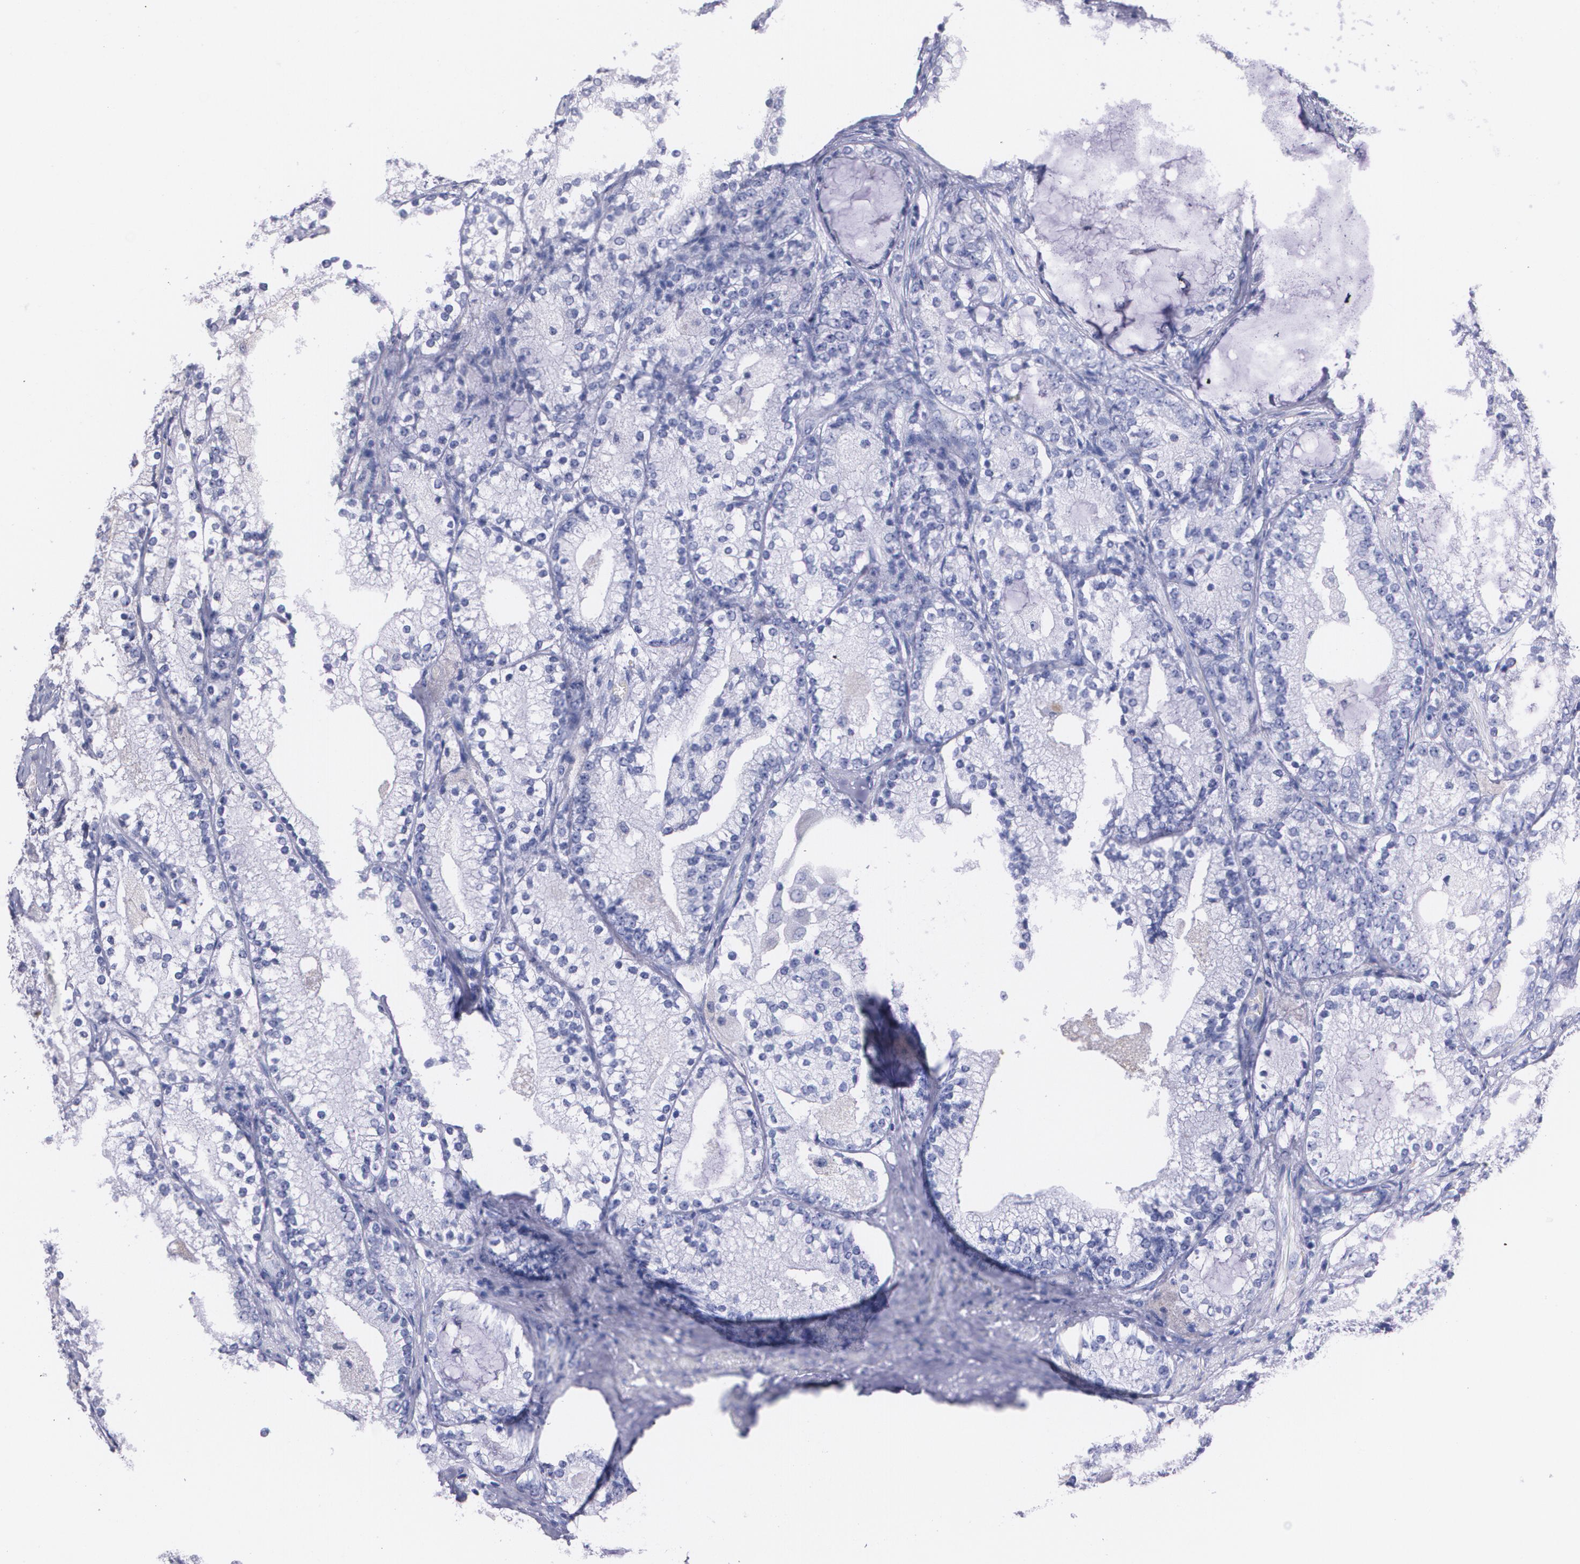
{"staining": {"intensity": "weak", "quantity": "<25%", "location": "cytoplasmic/membranous"}, "tissue": "prostate cancer", "cell_type": "Tumor cells", "image_type": "cancer", "snomed": [{"axis": "morphology", "description": "Adenocarcinoma, High grade"}, {"axis": "topography", "description": "Prostate"}], "caption": "The micrograph shows no staining of tumor cells in prostate cancer.", "gene": "AMBP", "patient": {"sex": "male", "age": 63}}